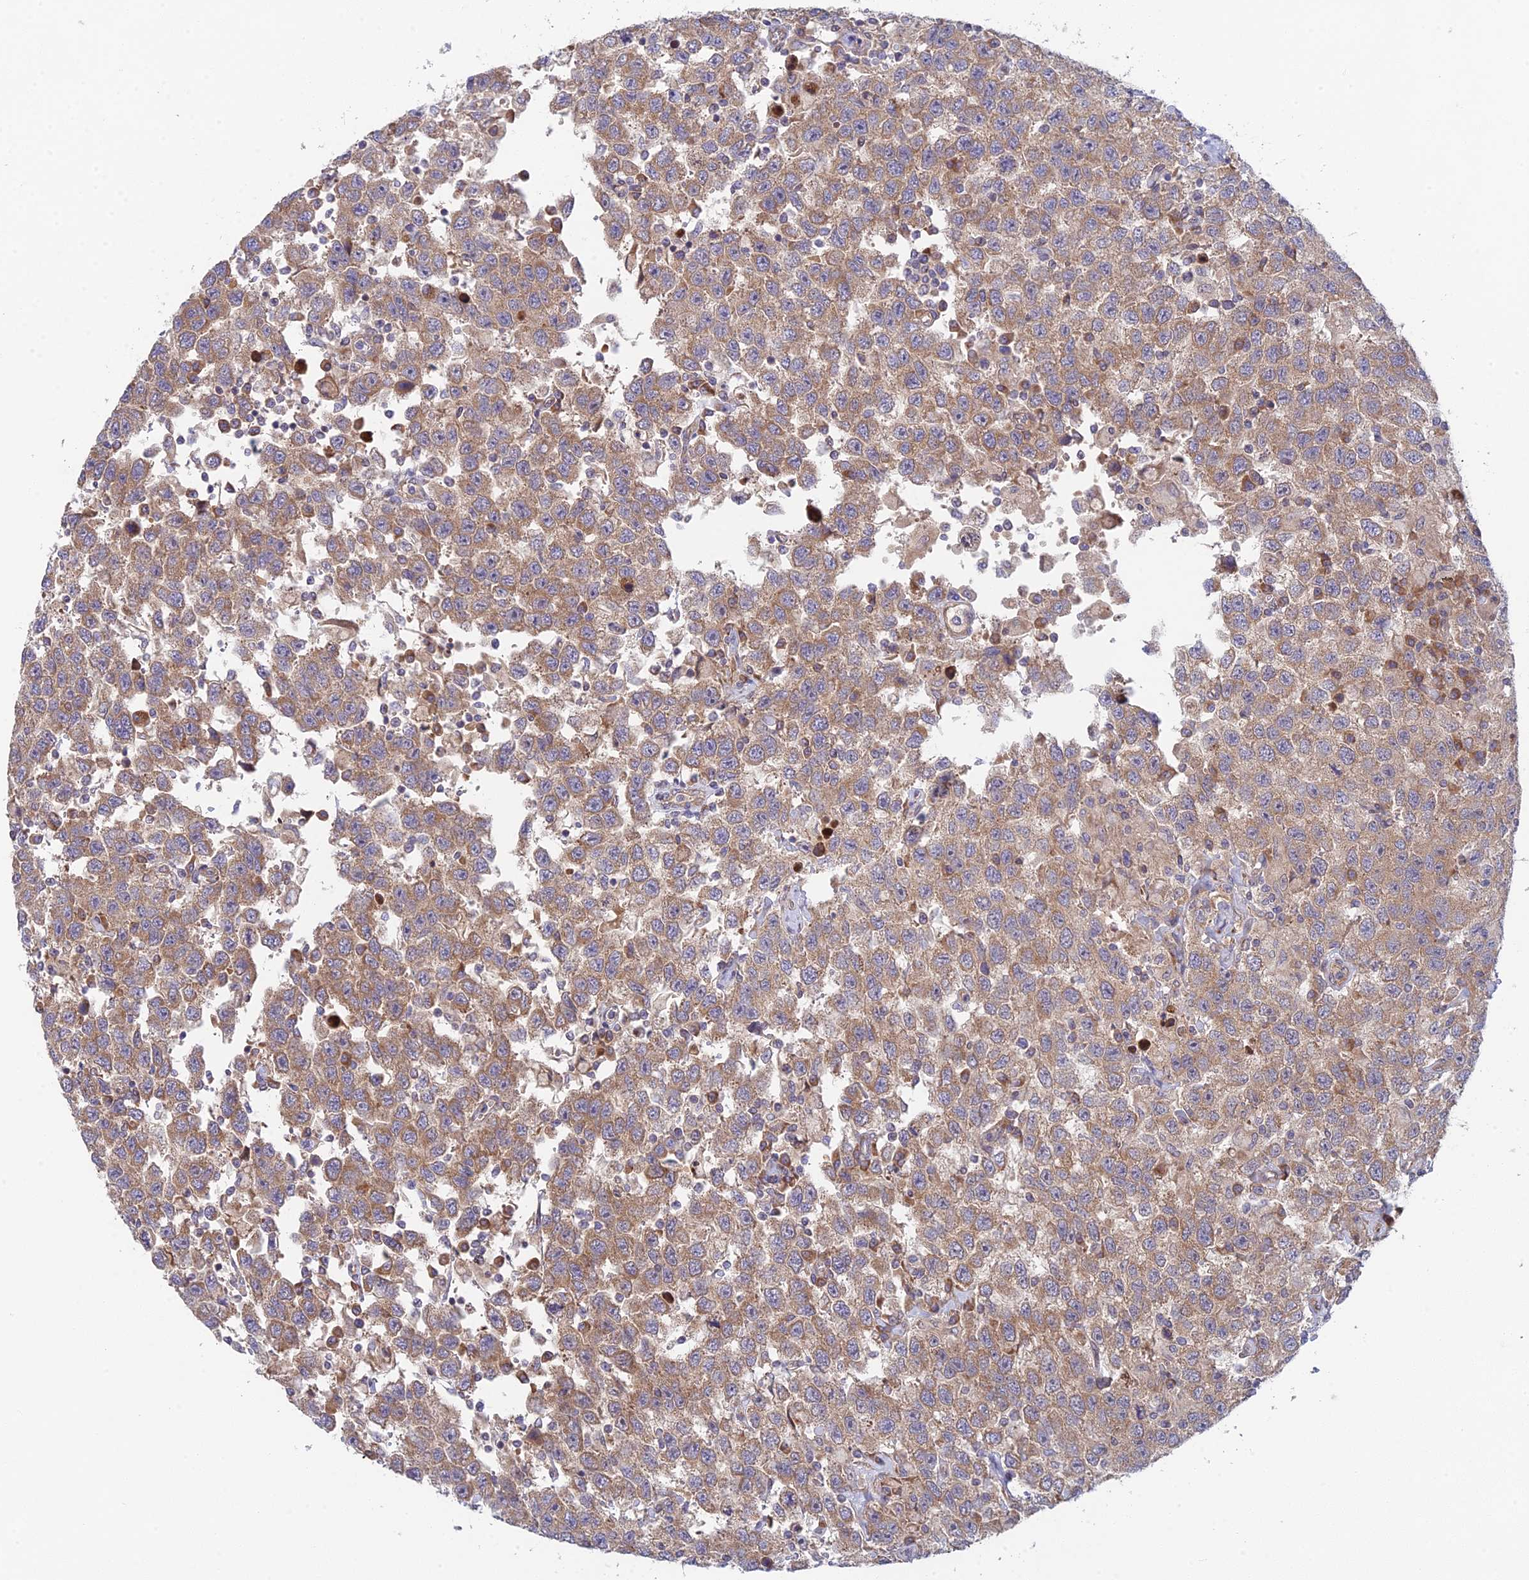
{"staining": {"intensity": "moderate", "quantity": ">75%", "location": "cytoplasmic/membranous"}, "tissue": "testis cancer", "cell_type": "Tumor cells", "image_type": "cancer", "snomed": [{"axis": "morphology", "description": "Seminoma, NOS"}, {"axis": "topography", "description": "Testis"}], "caption": "The photomicrograph shows staining of testis seminoma, revealing moderate cytoplasmic/membranous protein positivity (brown color) within tumor cells.", "gene": "INCA1", "patient": {"sex": "male", "age": 41}}